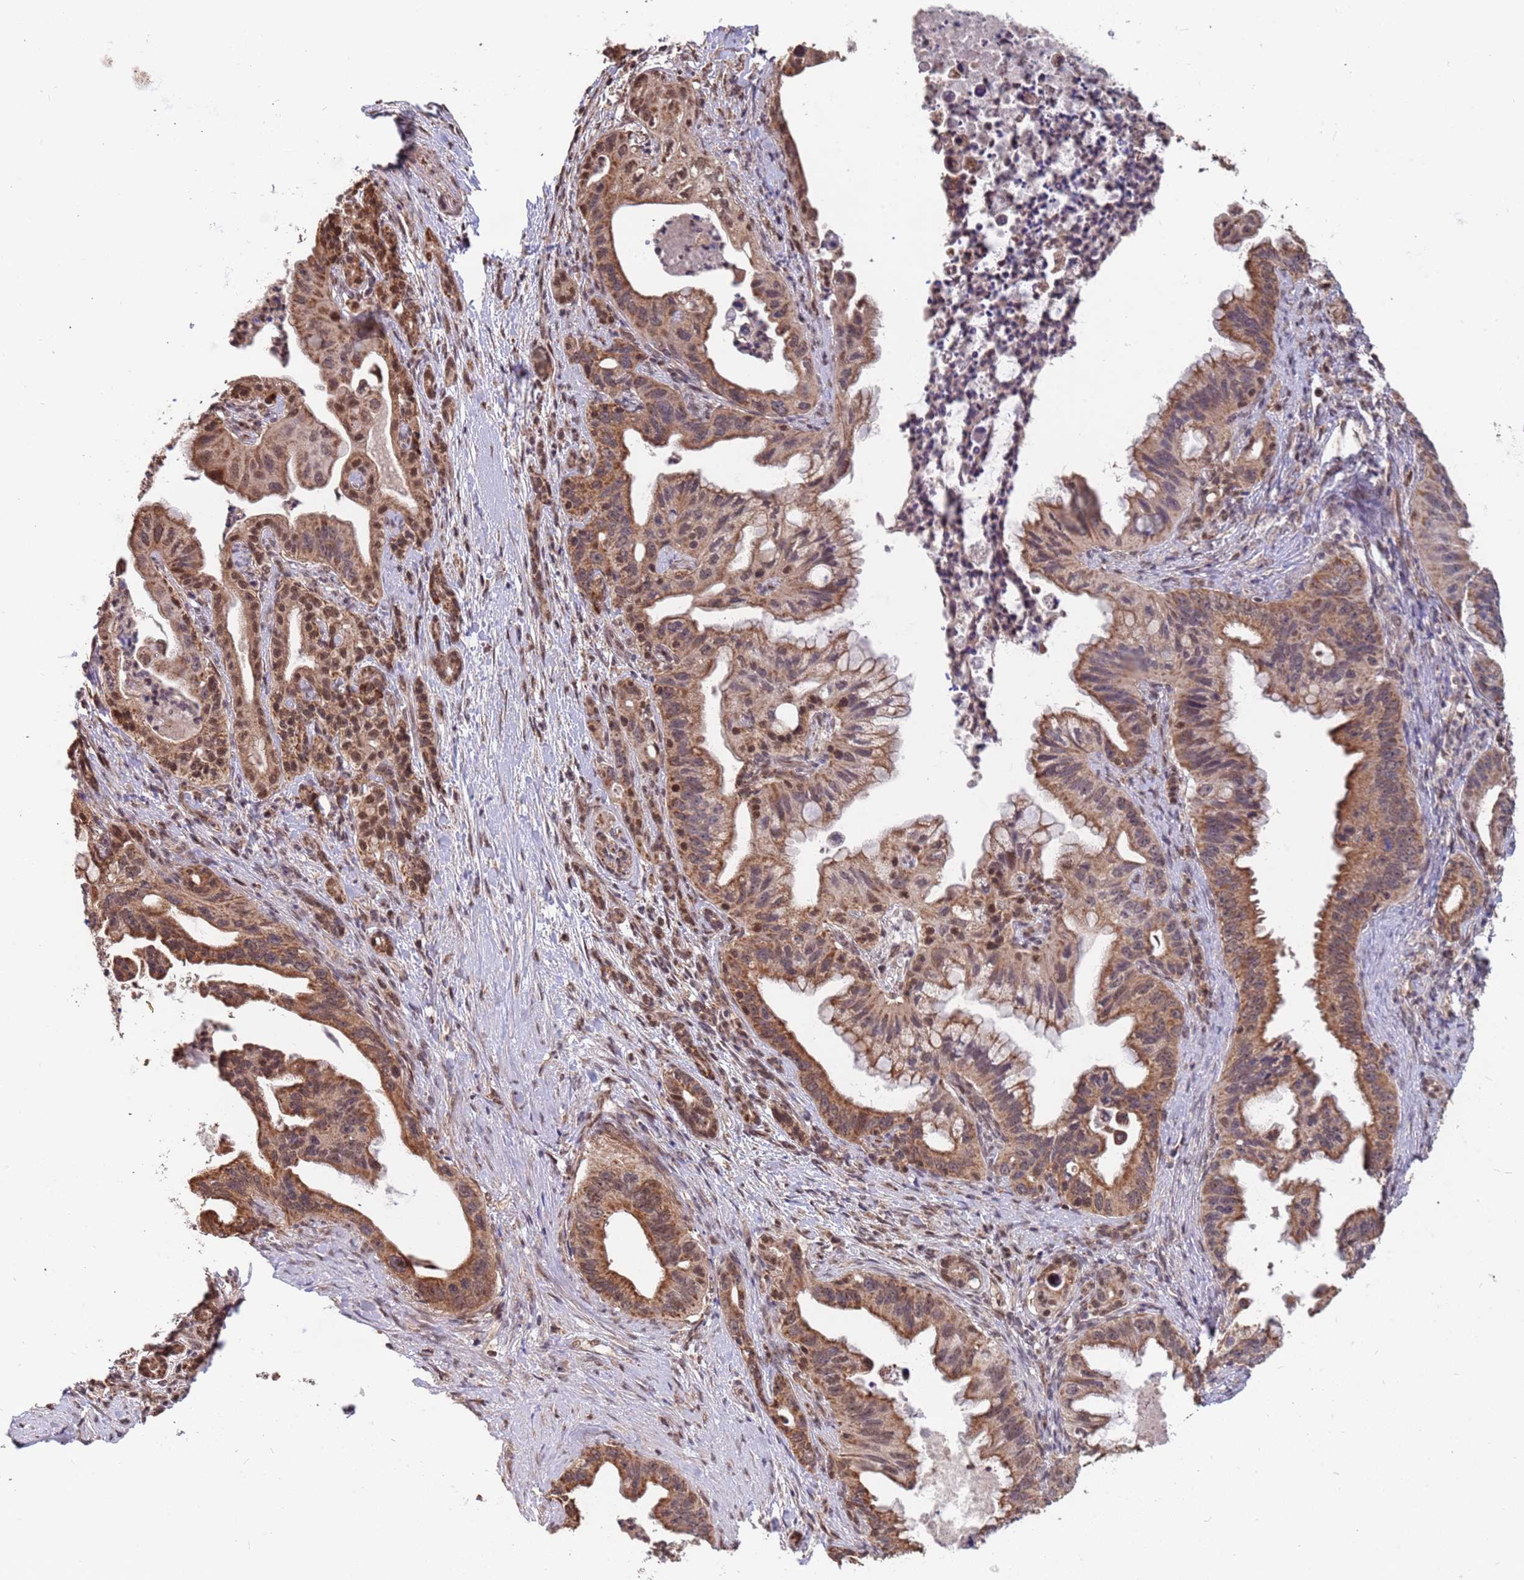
{"staining": {"intensity": "moderate", "quantity": ">75%", "location": "cytoplasmic/membranous,nuclear"}, "tissue": "pancreatic cancer", "cell_type": "Tumor cells", "image_type": "cancer", "snomed": [{"axis": "morphology", "description": "Adenocarcinoma, NOS"}, {"axis": "topography", "description": "Pancreas"}], "caption": "Immunohistochemistry (IHC) (DAB) staining of human adenocarcinoma (pancreatic) exhibits moderate cytoplasmic/membranous and nuclear protein staining in approximately >75% of tumor cells.", "gene": "DENND2B", "patient": {"sex": "male", "age": 58}}